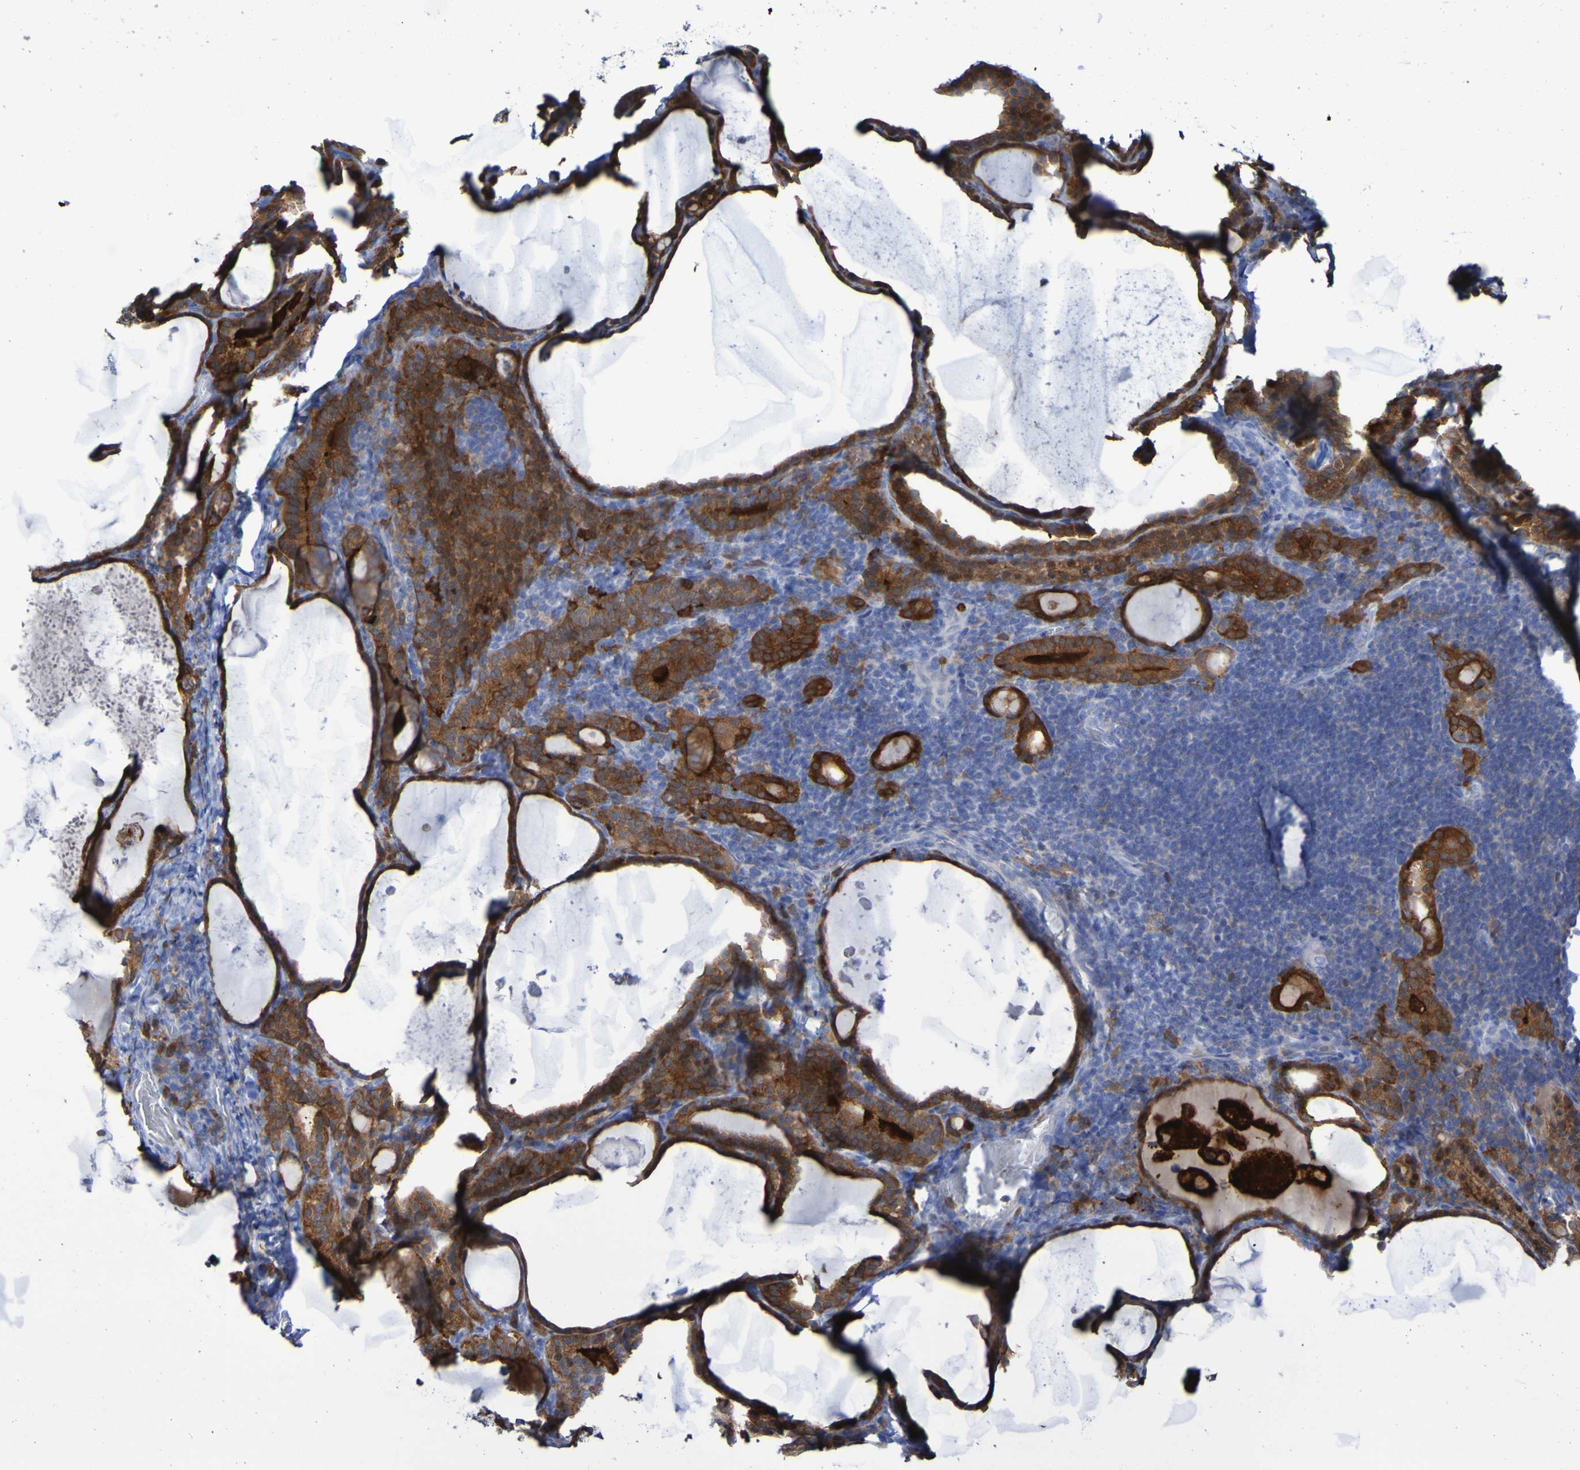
{"staining": {"intensity": "moderate", "quantity": ">75%", "location": "cytoplasmic/membranous"}, "tissue": "thyroid cancer", "cell_type": "Tumor cells", "image_type": "cancer", "snomed": [{"axis": "morphology", "description": "Papillary adenocarcinoma, NOS"}, {"axis": "topography", "description": "Thyroid gland"}], "caption": "IHC (DAB (3,3'-diaminobenzidine)) staining of papillary adenocarcinoma (thyroid) reveals moderate cytoplasmic/membranous protein staining in about >75% of tumor cells.", "gene": "MPPE1", "patient": {"sex": "female", "age": 42}}